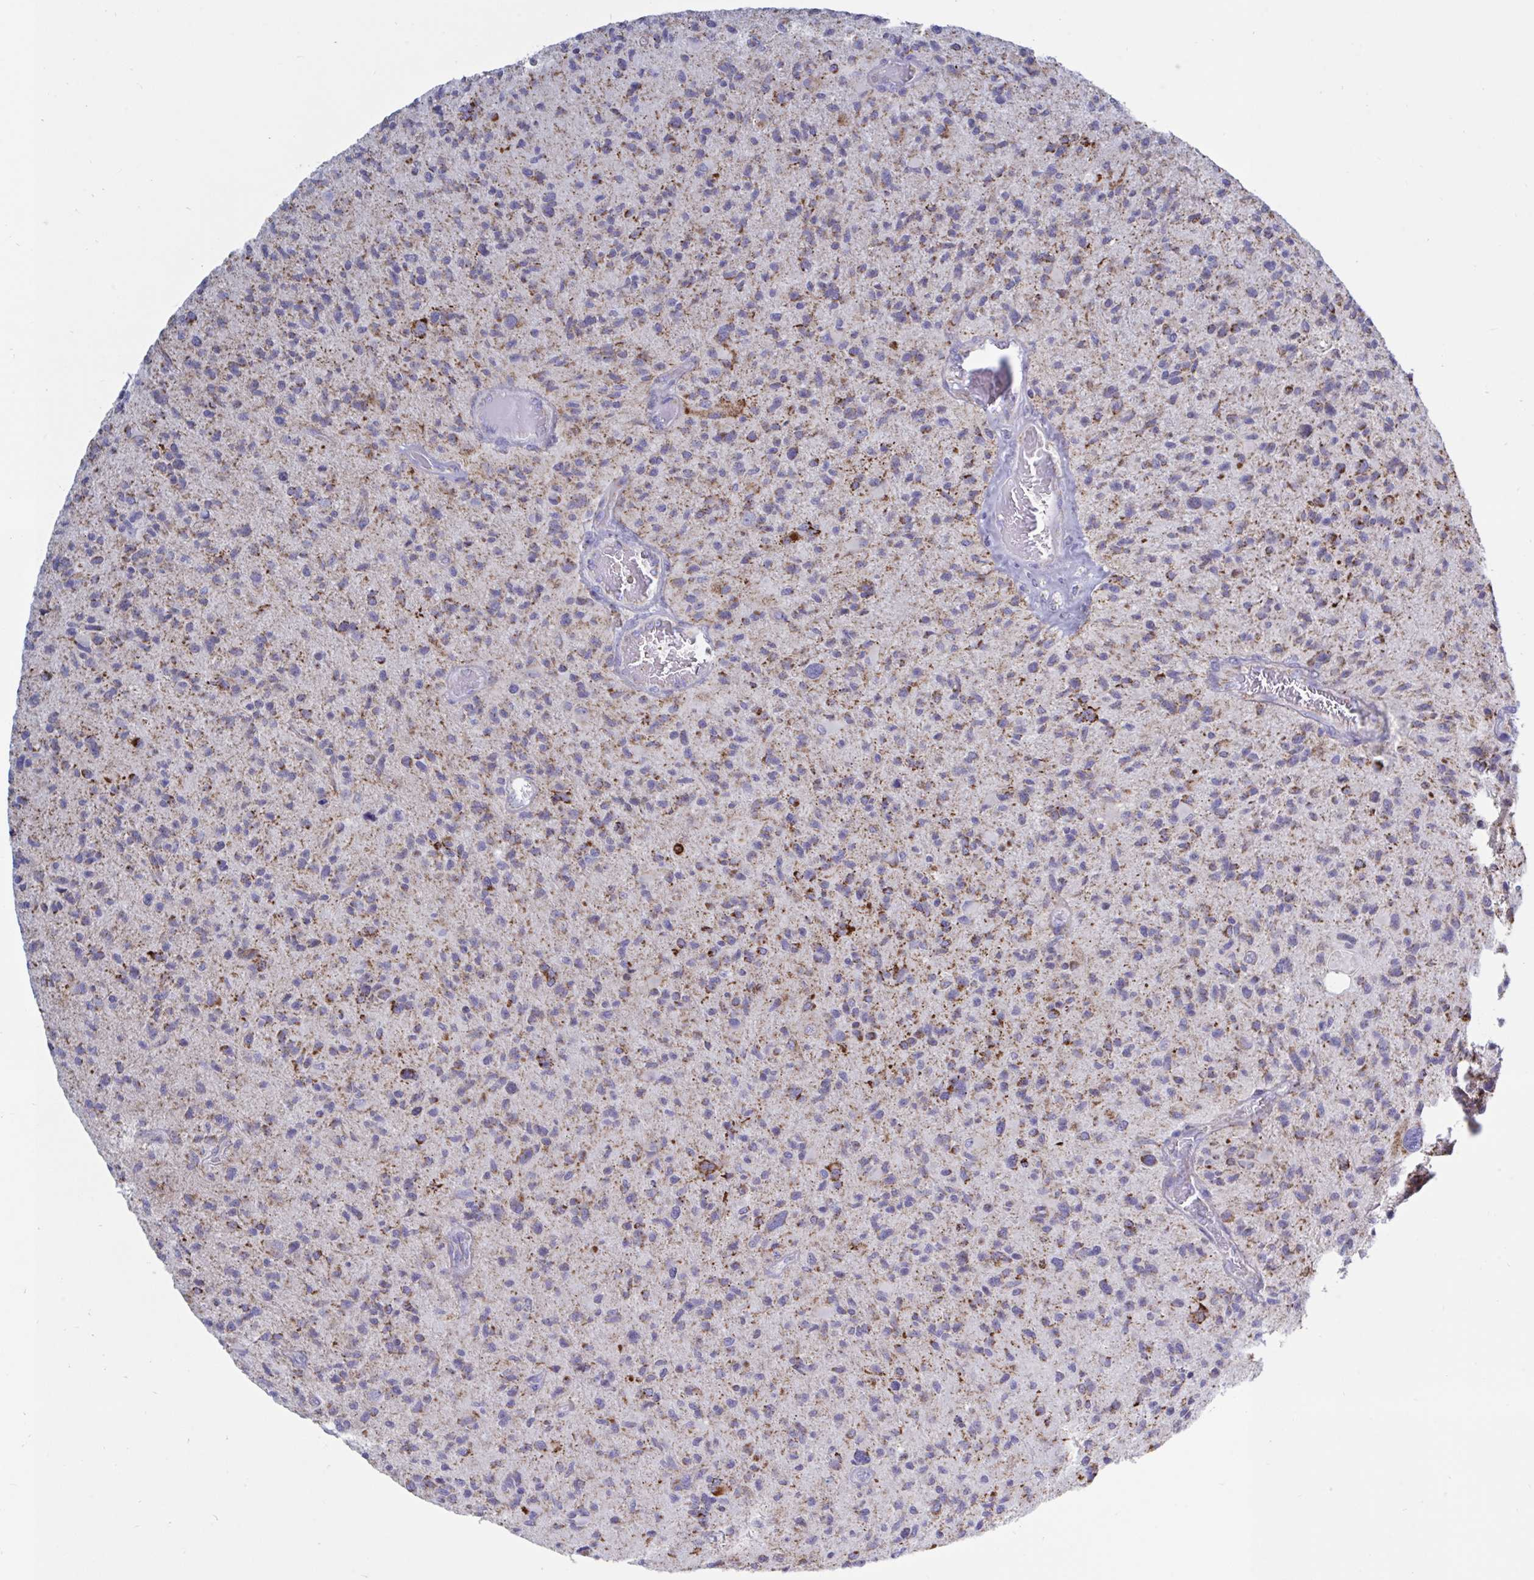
{"staining": {"intensity": "weak", "quantity": "25%-75%", "location": "cytoplasmic/membranous"}, "tissue": "glioma", "cell_type": "Tumor cells", "image_type": "cancer", "snomed": [{"axis": "morphology", "description": "Glioma, malignant, High grade"}, {"axis": "topography", "description": "Brain"}], "caption": "Weak cytoplasmic/membranous staining is present in approximately 25%-75% of tumor cells in malignant glioma (high-grade).", "gene": "HSPE1", "patient": {"sex": "female", "age": 70}}